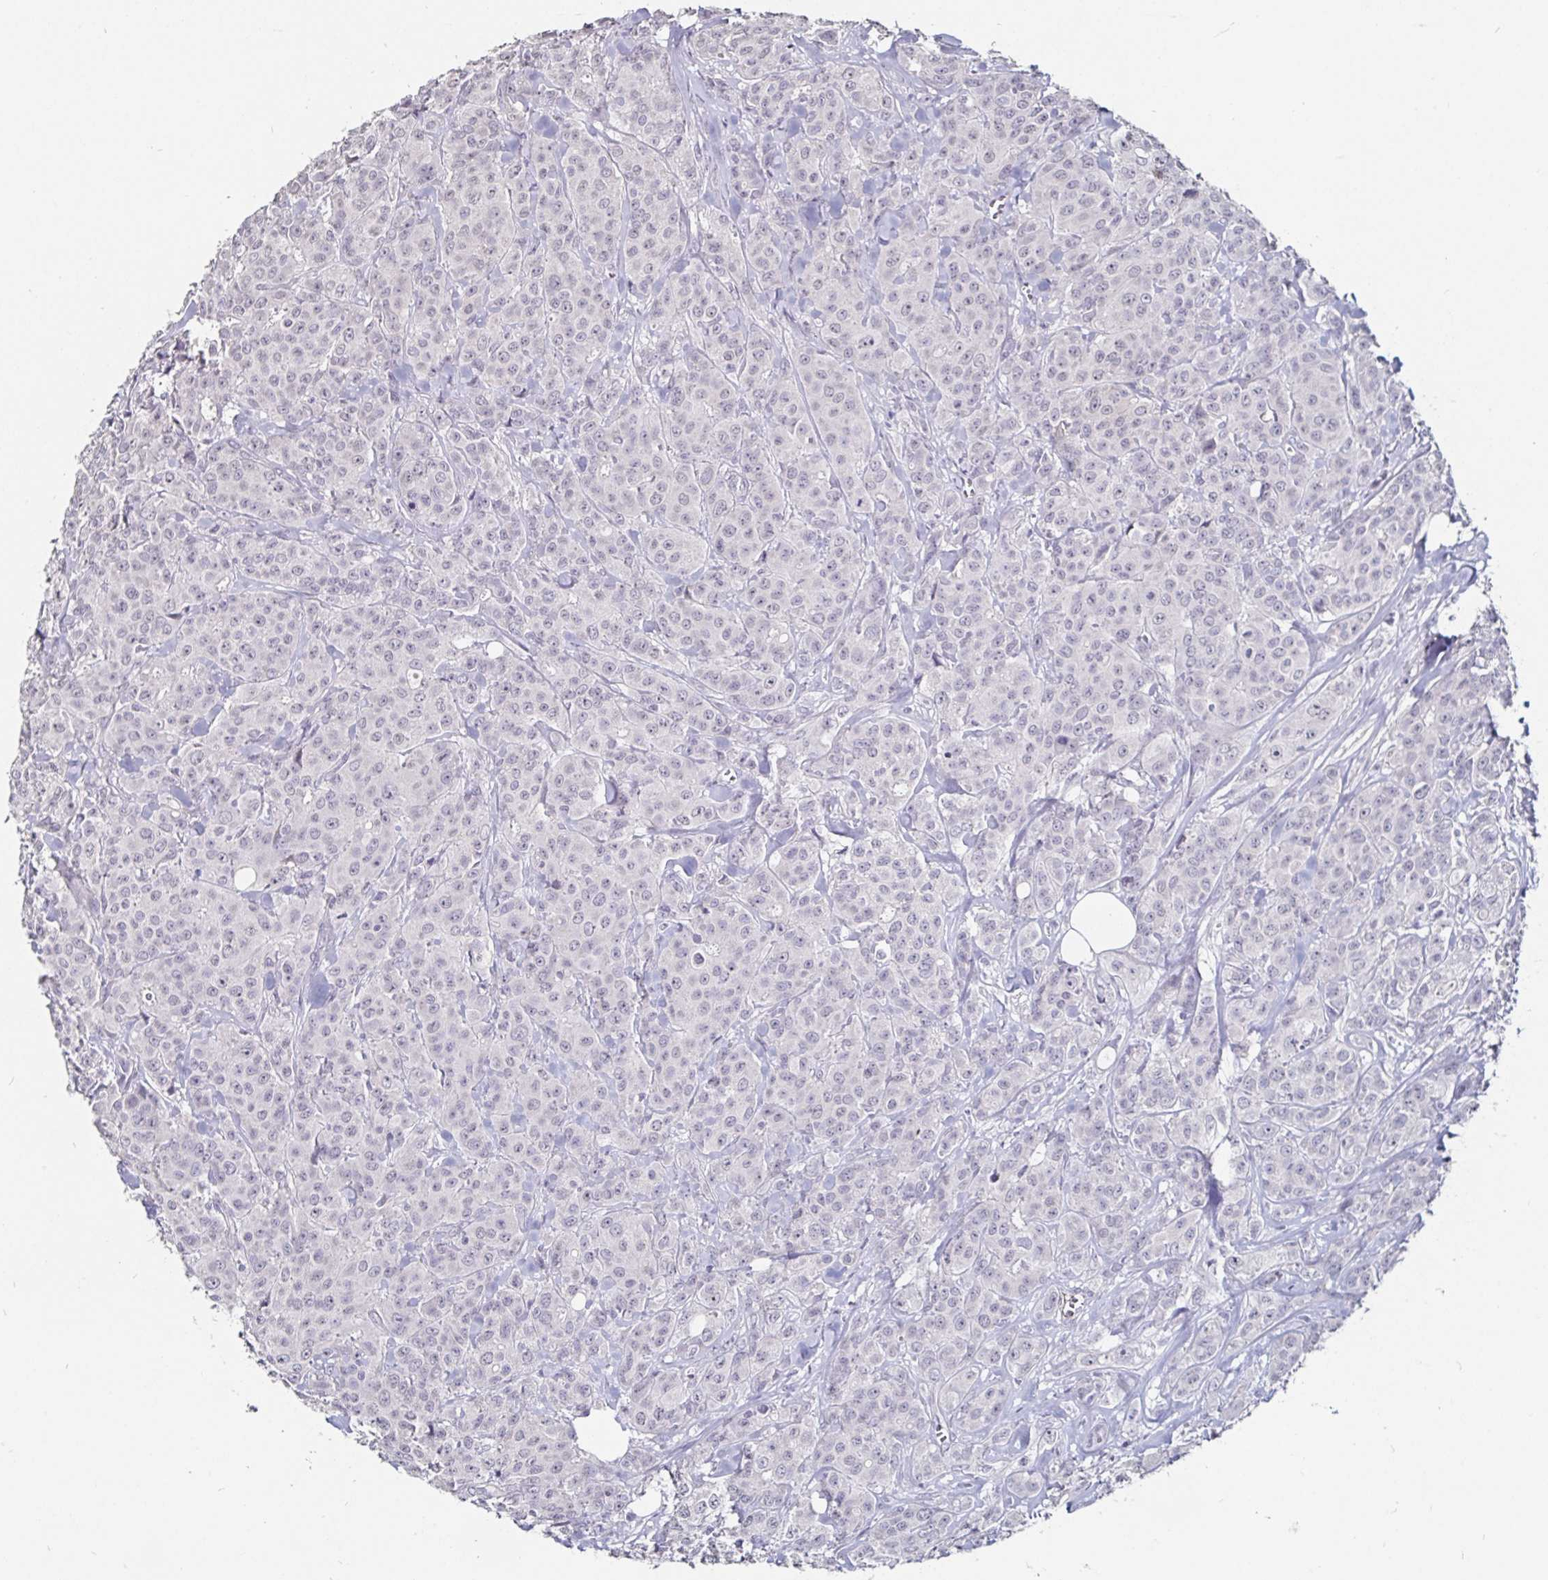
{"staining": {"intensity": "negative", "quantity": "none", "location": "none"}, "tissue": "breast cancer", "cell_type": "Tumor cells", "image_type": "cancer", "snomed": [{"axis": "morphology", "description": "Normal tissue, NOS"}, {"axis": "morphology", "description": "Duct carcinoma"}, {"axis": "topography", "description": "Breast"}], "caption": "This is an immunohistochemistry image of human invasive ductal carcinoma (breast). There is no positivity in tumor cells.", "gene": "FAIM2", "patient": {"sex": "female", "age": 43}}